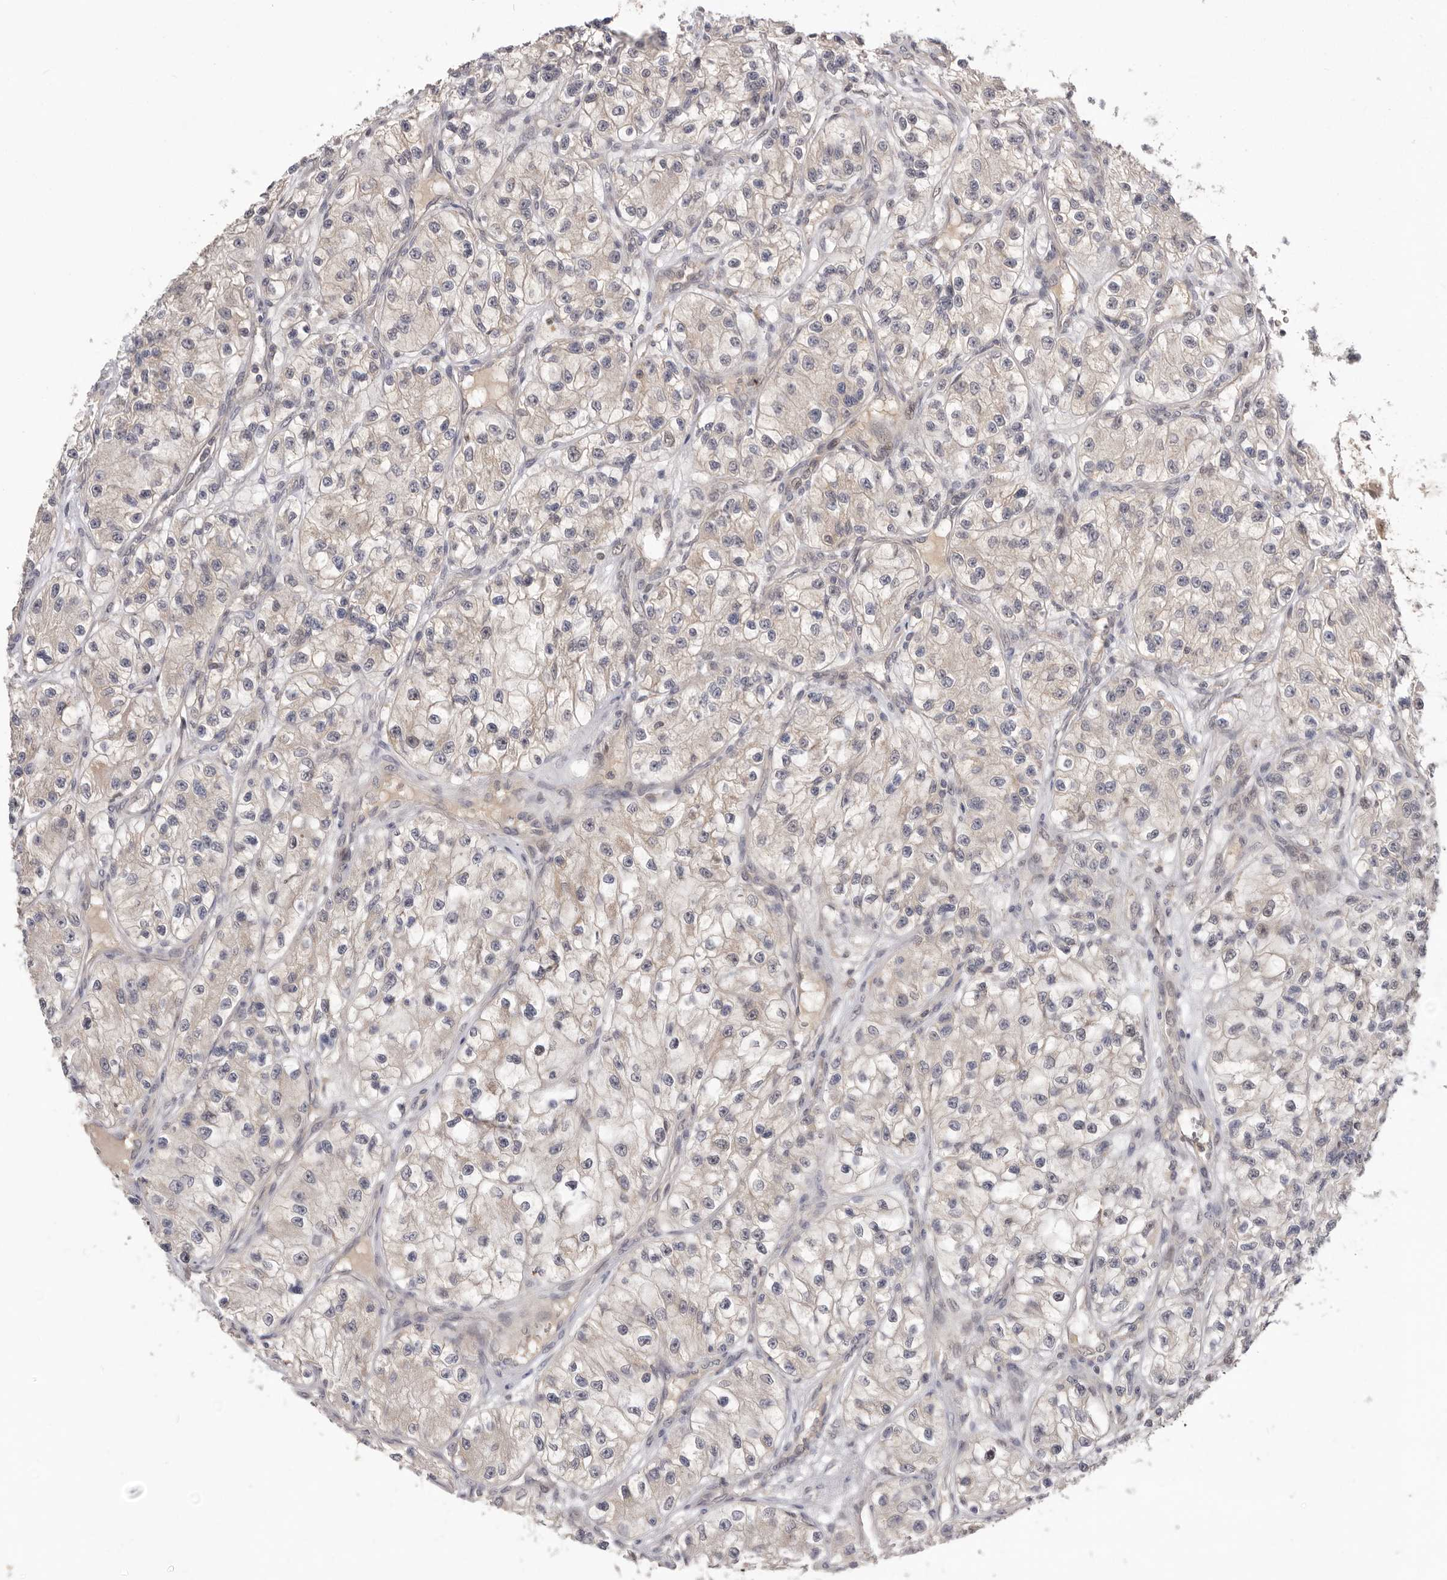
{"staining": {"intensity": "moderate", "quantity": "<25%", "location": "nuclear"}, "tissue": "renal cancer", "cell_type": "Tumor cells", "image_type": "cancer", "snomed": [{"axis": "morphology", "description": "Adenocarcinoma, NOS"}, {"axis": "topography", "description": "Kidney"}], "caption": "Moderate nuclear protein positivity is present in approximately <25% of tumor cells in adenocarcinoma (renal).", "gene": "BRCA2", "patient": {"sex": "female", "age": 57}}